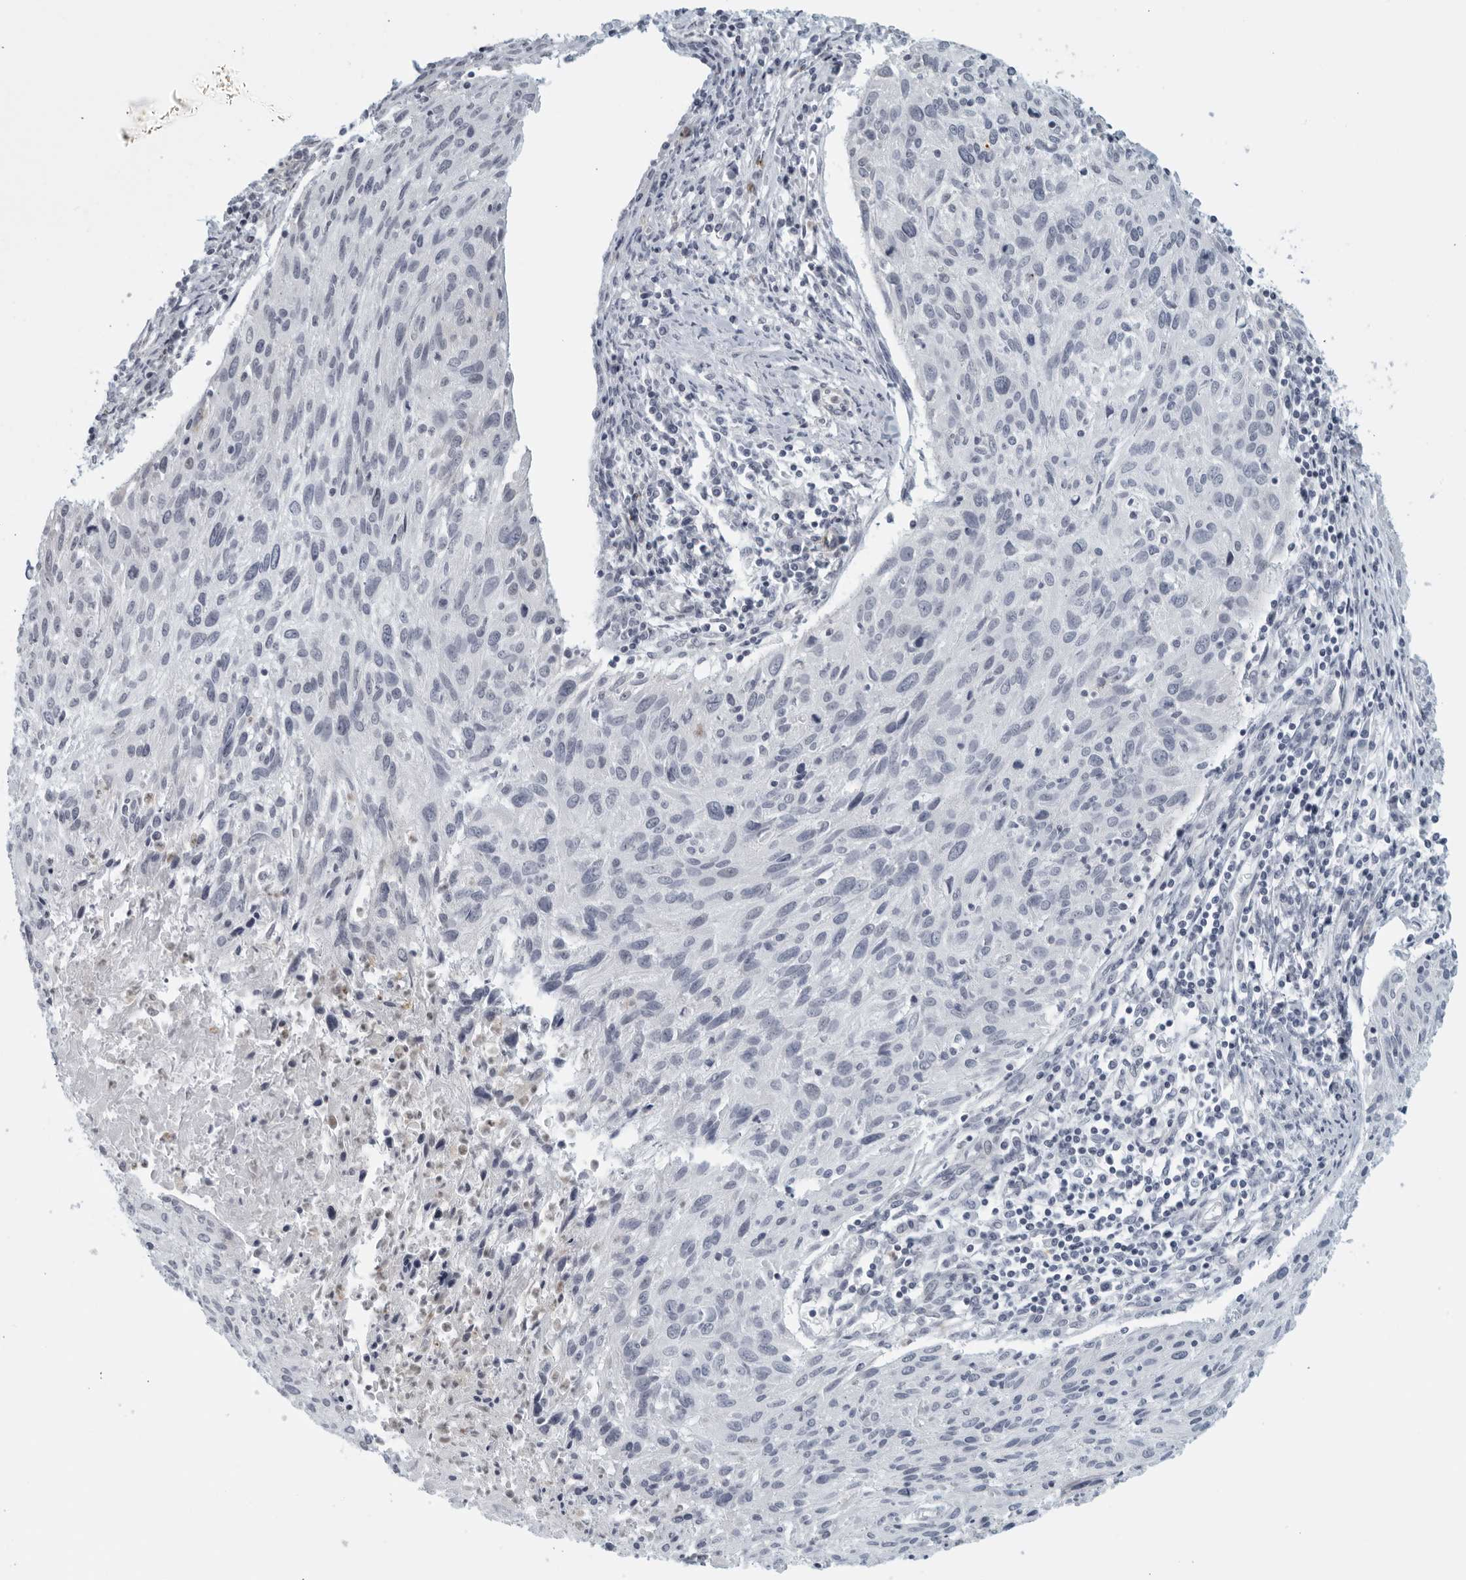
{"staining": {"intensity": "negative", "quantity": "none", "location": "none"}, "tissue": "cervical cancer", "cell_type": "Tumor cells", "image_type": "cancer", "snomed": [{"axis": "morphology", "description": "Squamous cell carcinoma, NOS"}, {"axis": "topography", "description": "Cervix"}], "caption": "Tumor cells show no significant protein staining in cervical squamous cell carcinoma.", "gene": "KLK7", "patient": {"sex": "female", "age": 51}}